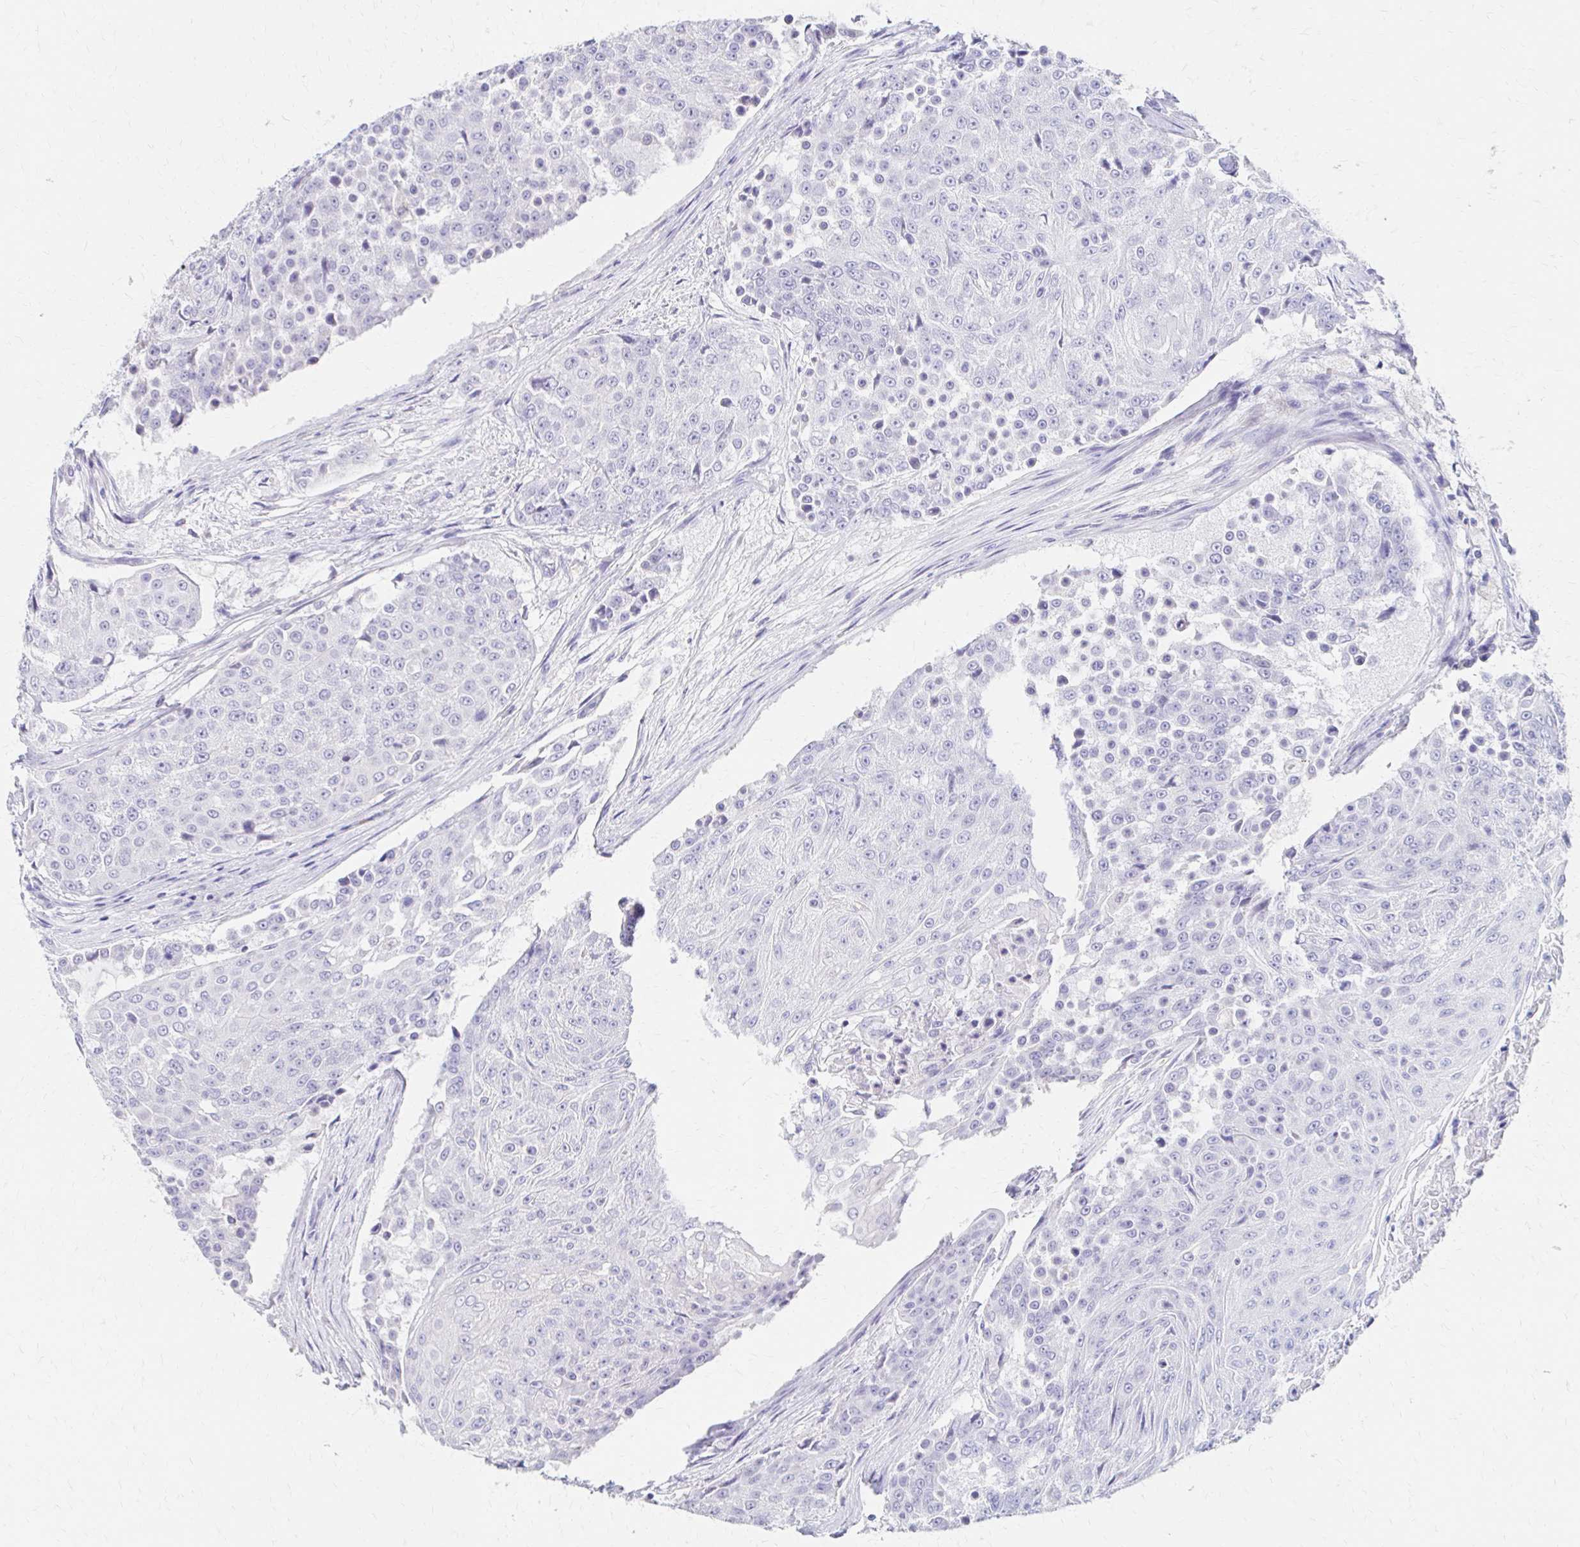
{"staining": {"intensity": "negative", "quantity": "none", "location": "none"}, "tissue": "urothelial cancer", "cell_type": "Tumor cells", "image_type": "cancer", "snomed": [{"axis": "morphology", "description": "Urothelial carcinoma, High grade"}, {"axis": "topography", "description": "Urinary bladder"}], "caption": "This micrograph is of urothelial cancer stained with IHC to label a protein in brown with the nuclei are counter-stained blue. There is no expression in tumor cells.", "gene": "AZGP1", "patient": {"sex": "female", "age": 63}}